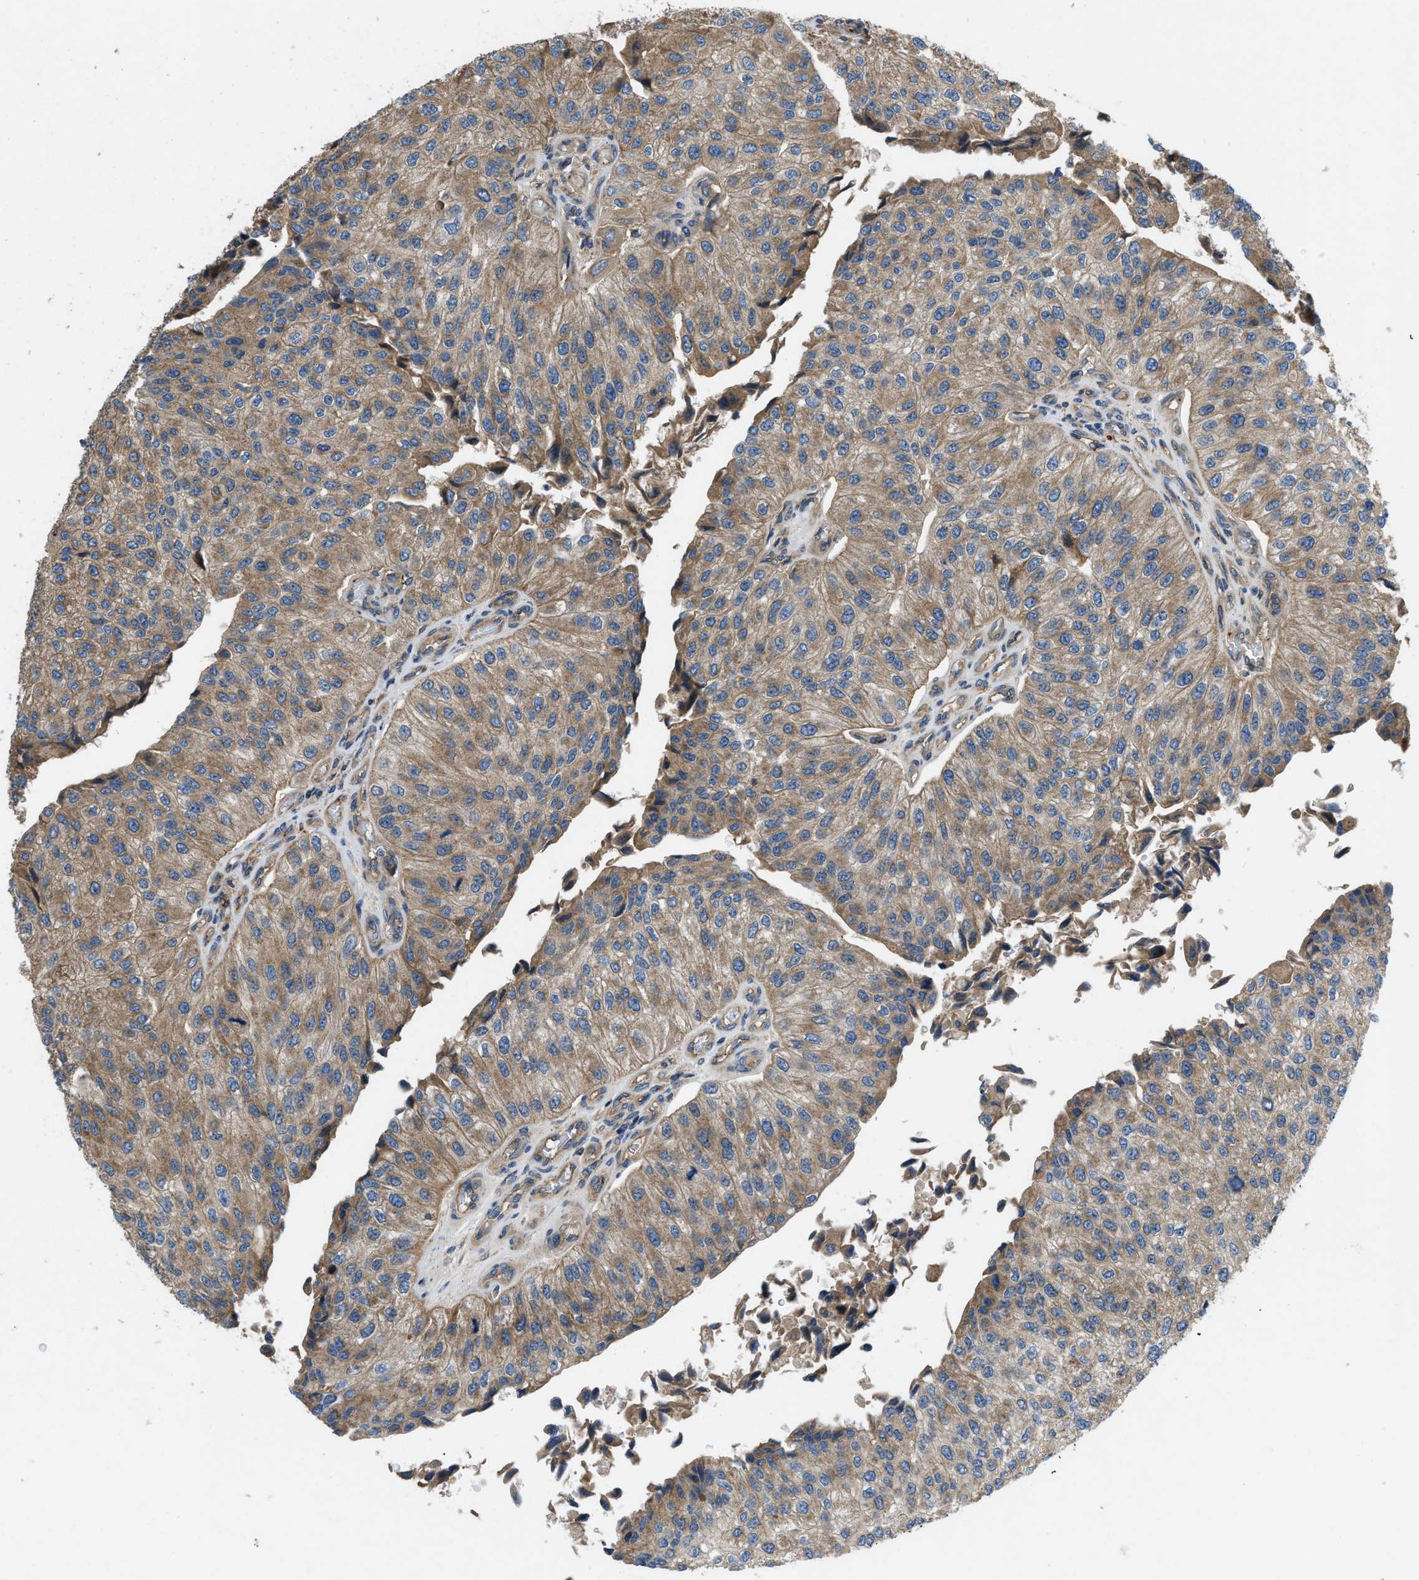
{"staining": {"intensity": "moderate", "quantity": ">75%", "location": "cytoplasmic/membranous"}, "tissue": "urothelial cancer", "cell_type": "Tumor cells", "image_type": "cancer", "snomed": [{"axis": "morphology", "description": "Urothelial carcinoma, High grade"}, {"axis": "topography", "description": "Kidney"}, {"axis": "topography", "description": "Urinary bladder"}], "caption": "The immunohistochemical stain highlights moderate cytoplasmic/membranous expression in tumor cells of urothelial cancer tissue.", "gene": "CNNM3", "patient": {"sex": "male", "age": 77}}